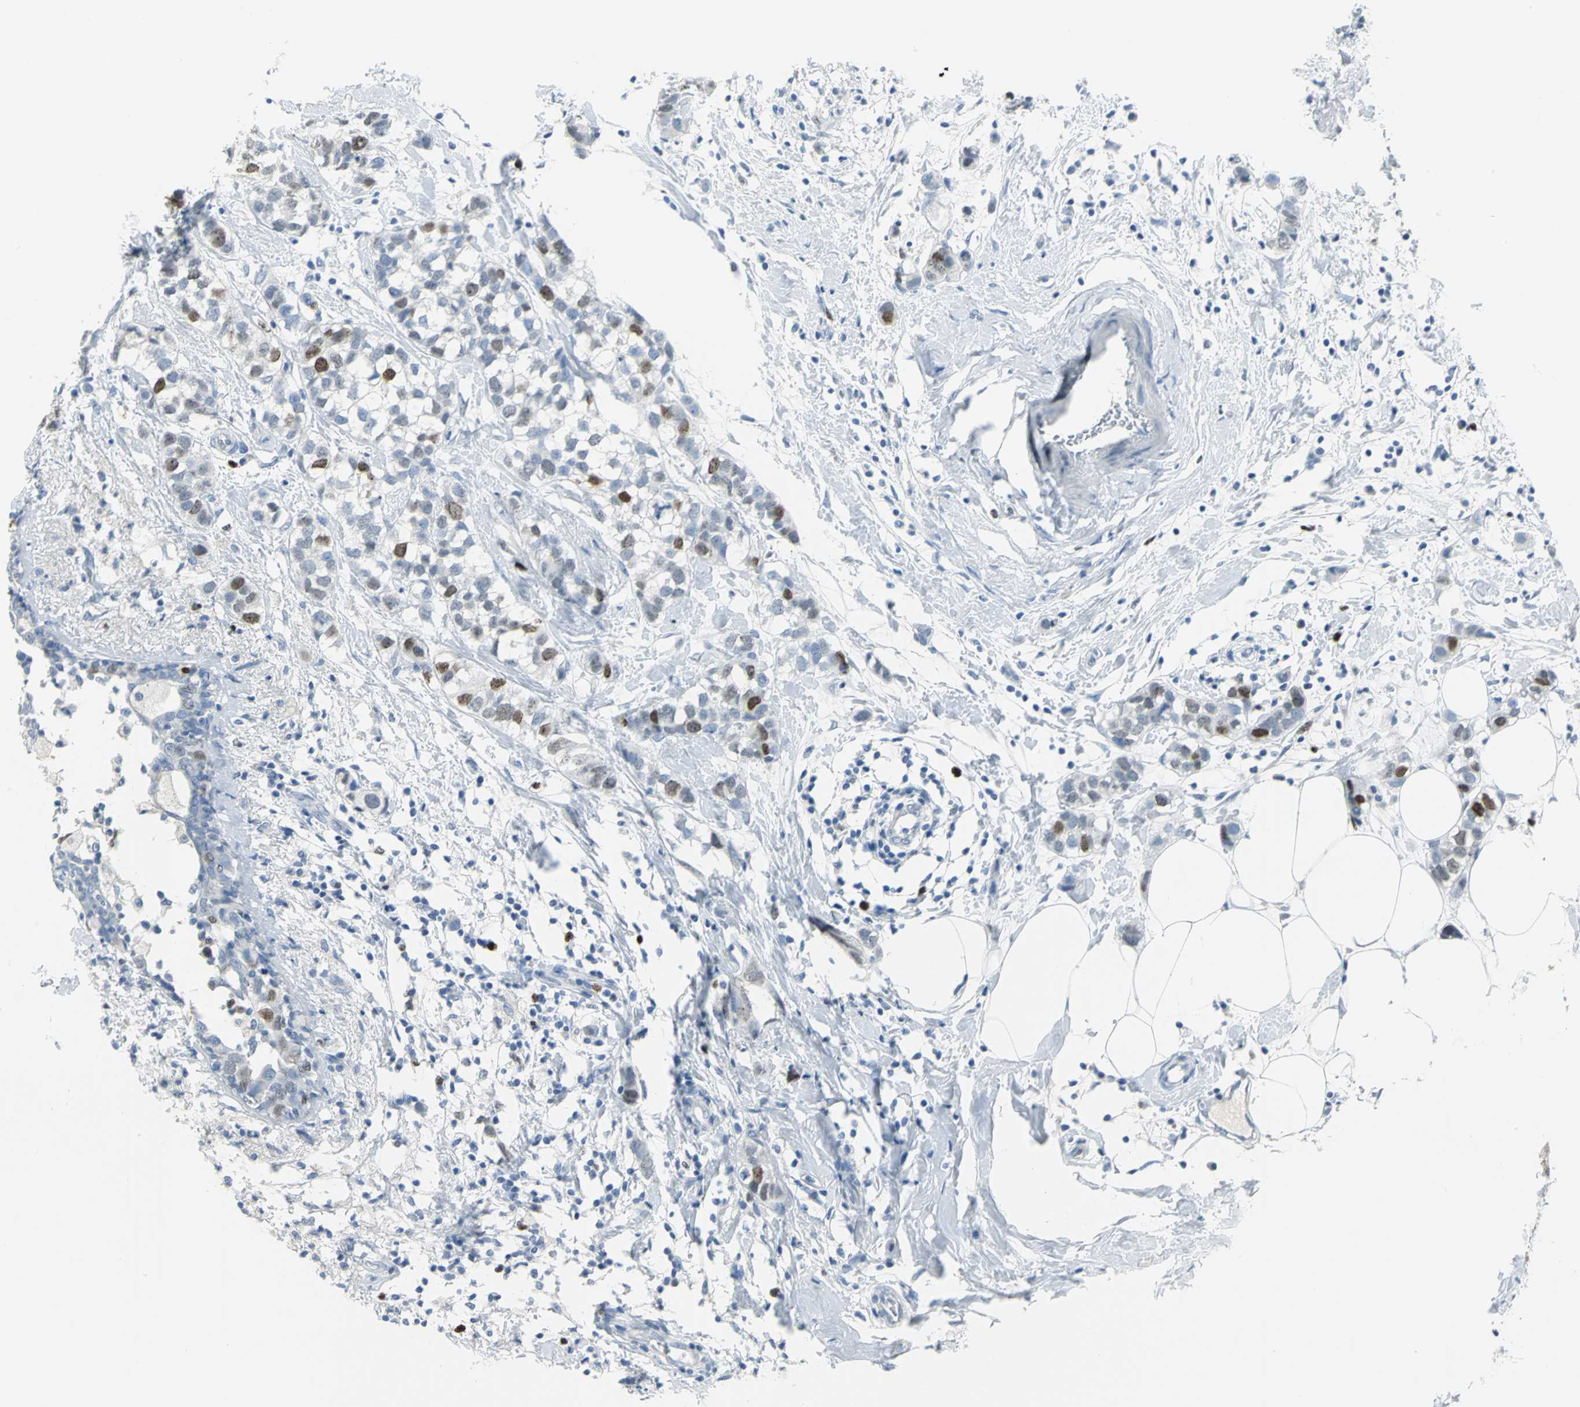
{"staining": {"intensity": "moderate", "quantity": "25%-75%", "location": "nuclear"}, "tissue": "breast cancer", "cell_type": "Tumor cells", "image_type": "cancer", "snomed": [{"axis": "morphology", "description": "Normal tissue, NOS"}, {"axis": "morphology", "description": "Duct carcinoma"}, {"axis": "topography", "description": "Breast"}], "caption": "A histopathology image showing moderate nuclear staining in approximately 25%-75% of tumor cells in breast cancer, as visualized by brown immunohistochemical staining.", "gene": "MCM3", "patient": {"sex": "female", "age": 50}}